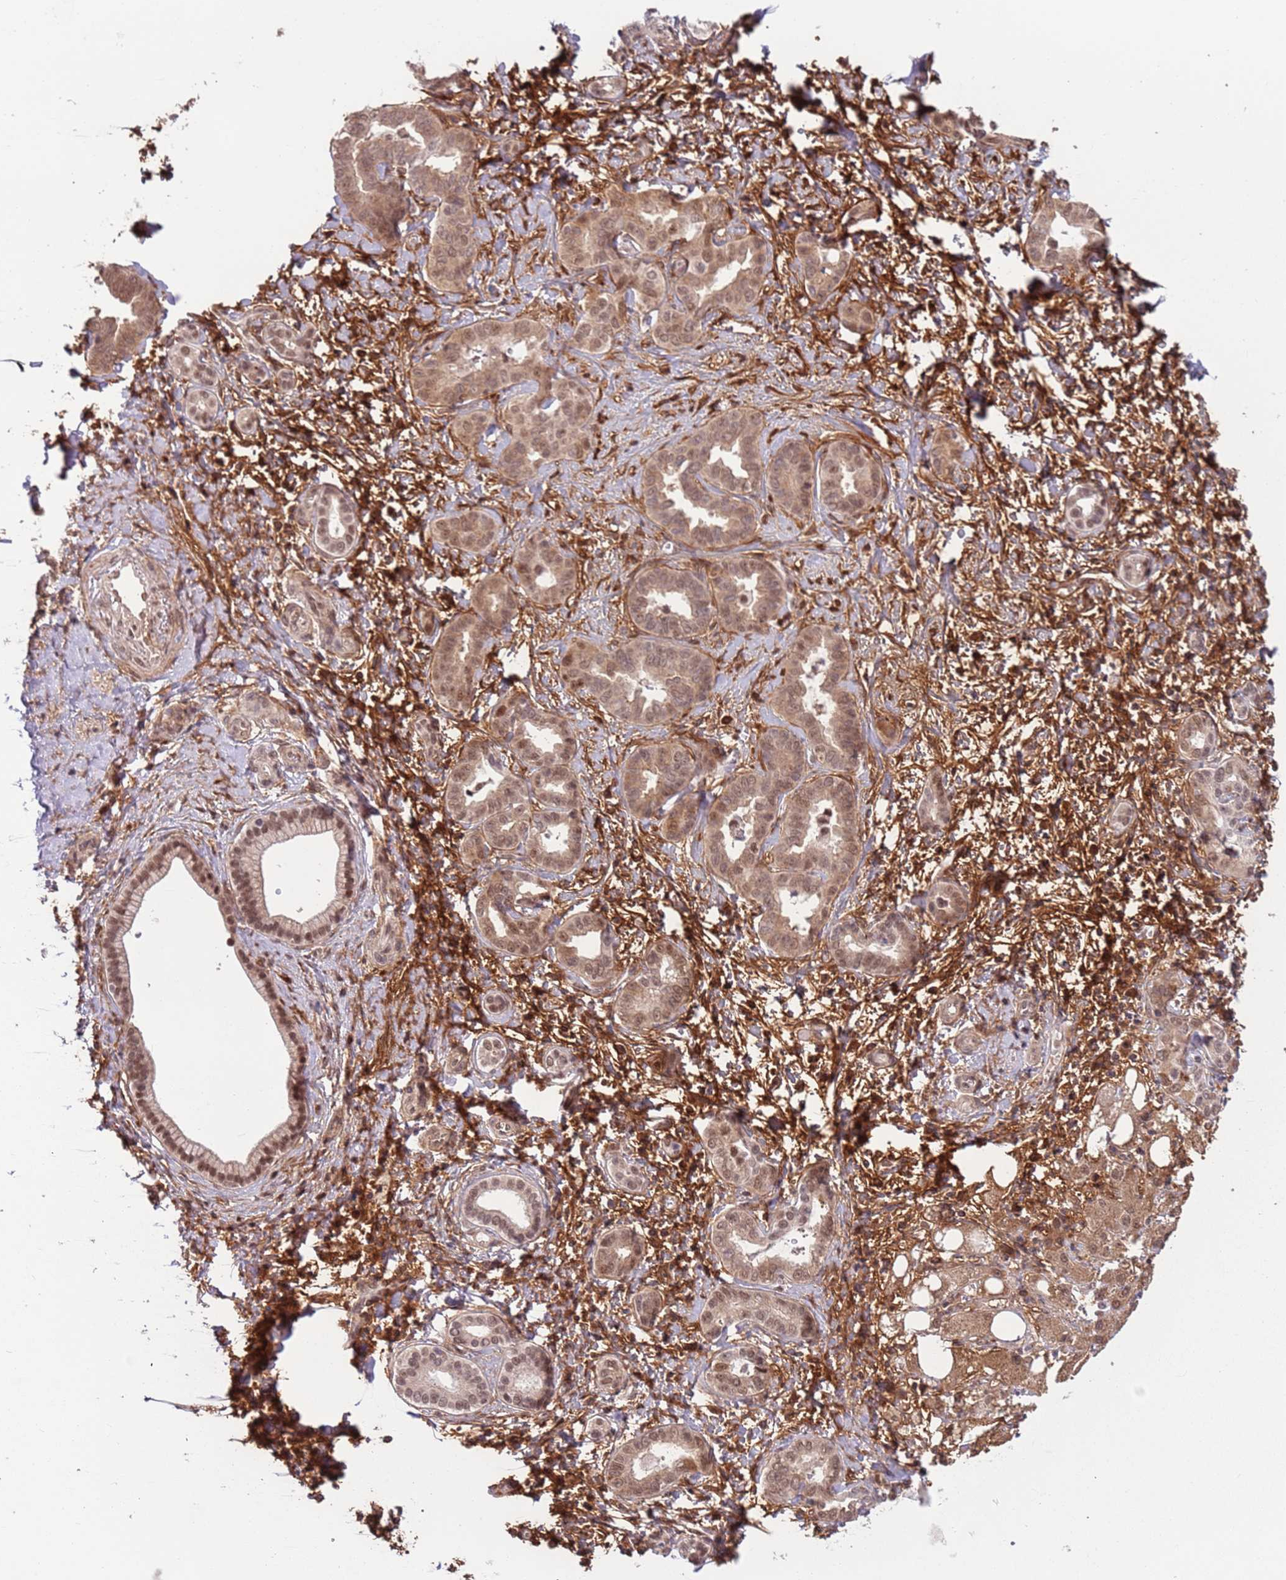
{"staining": {"intensity": "moderate", "quantity": ">75%", "location": "cytoplasmic/membranous,nuclear"}, "tissue": "liver cancer", "cell_type": "Tumor cells", "image_type": "cancer", "snomed": [{"axis": "morphology", "description": "Cholangiocarcinoma"}, {"axis": "topography", "description": "Liver"}], "caption": "This is an image of IHC staining of liver cancer (cholangiocarcinoma), which shows moderate staining in the cytoplasmic/membranous and nuclear of tumor cells.", "gene": "POLR3H", "patient": {"sex": "female", "age": 77}}